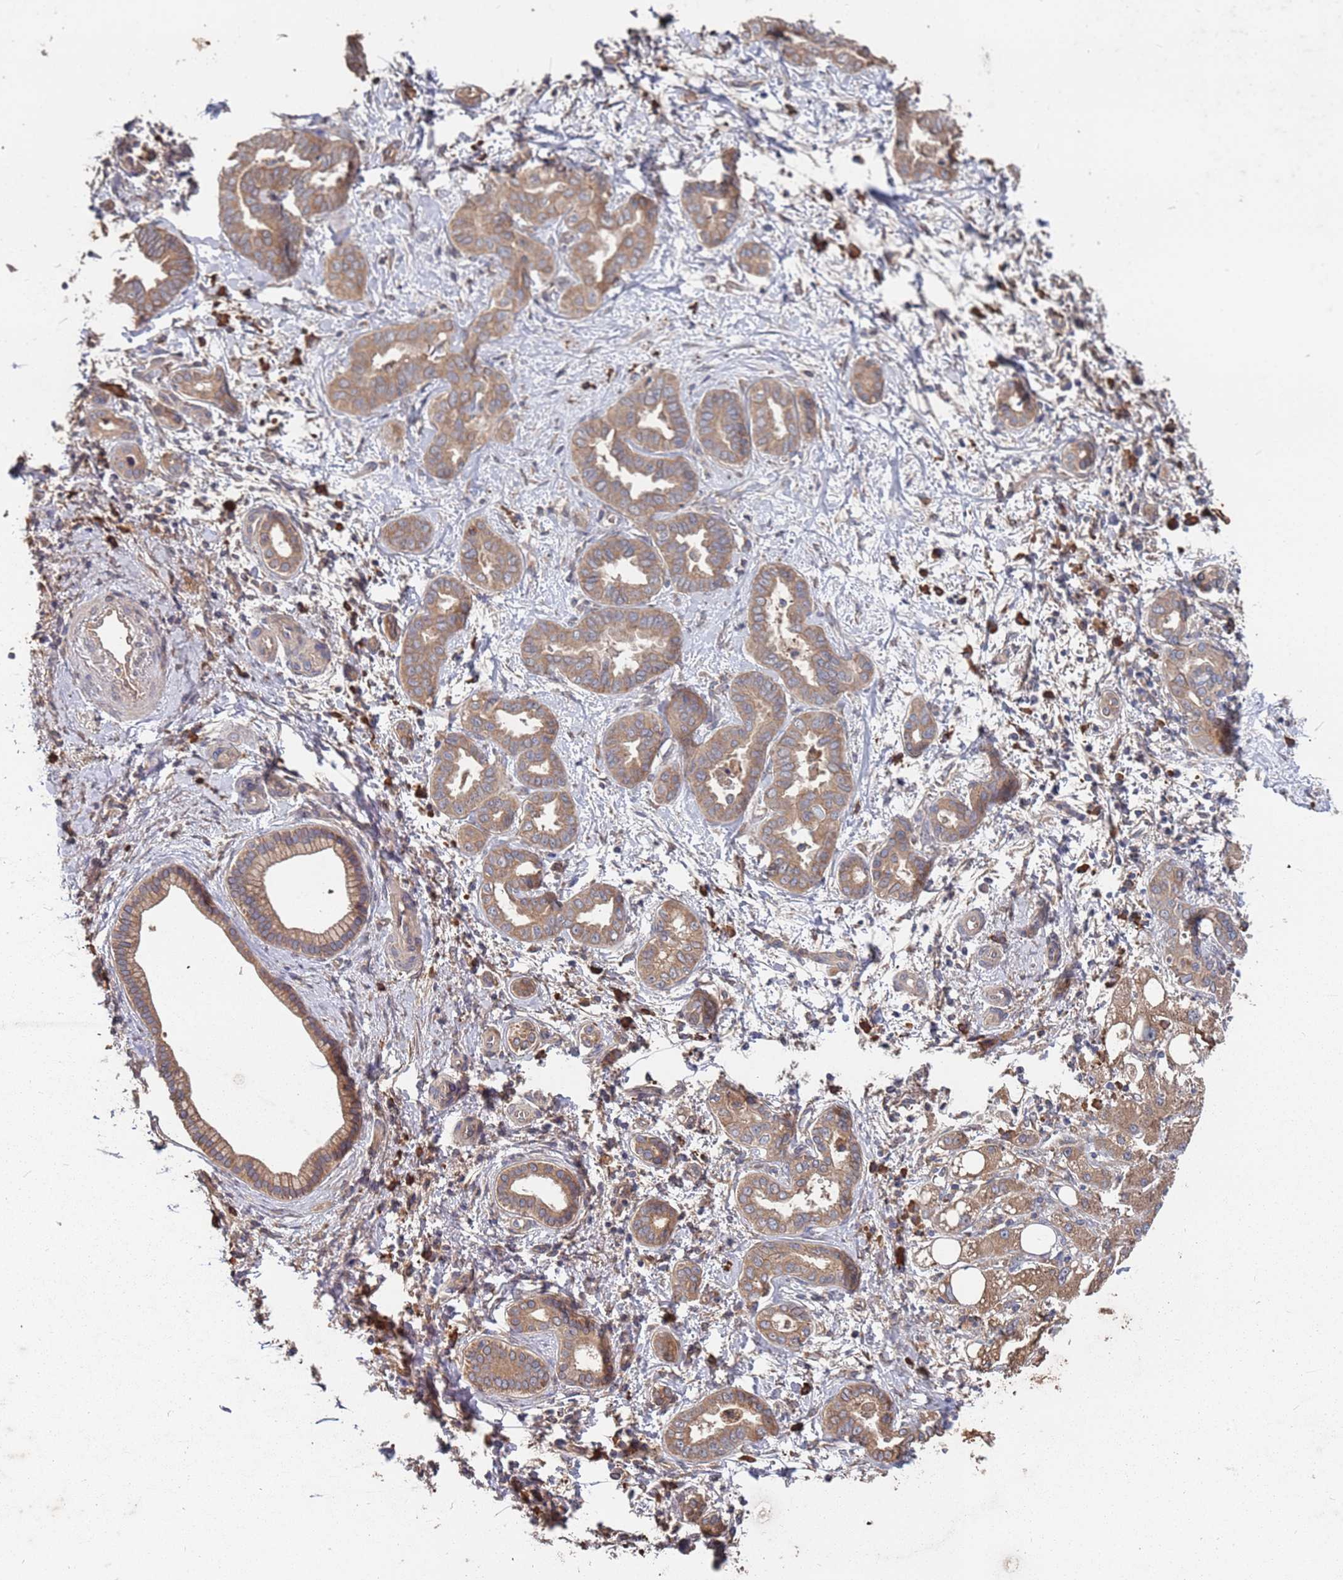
{"staining": {"intensity": "moderate", "quantity": ">75%", "location": "cytoplasmic/membranous"}, "tissue": "liver cancer", "cell_type": "Tumor cells", "image_type": "cancer", "snomed": [{"axis": "morphology", "description": "Cholangiocarcinoma"}, {"axis": "topography", "description": "Liver"}], "caption": "DAB immunohistochemical staining of cholangiocarcinoma (liver) displays moderate cytoplasmic/membranous protein expression in approximately >75% of tumor cells.", "gene": "ATG5", "patient": {"sex": "female", "age": 77}}